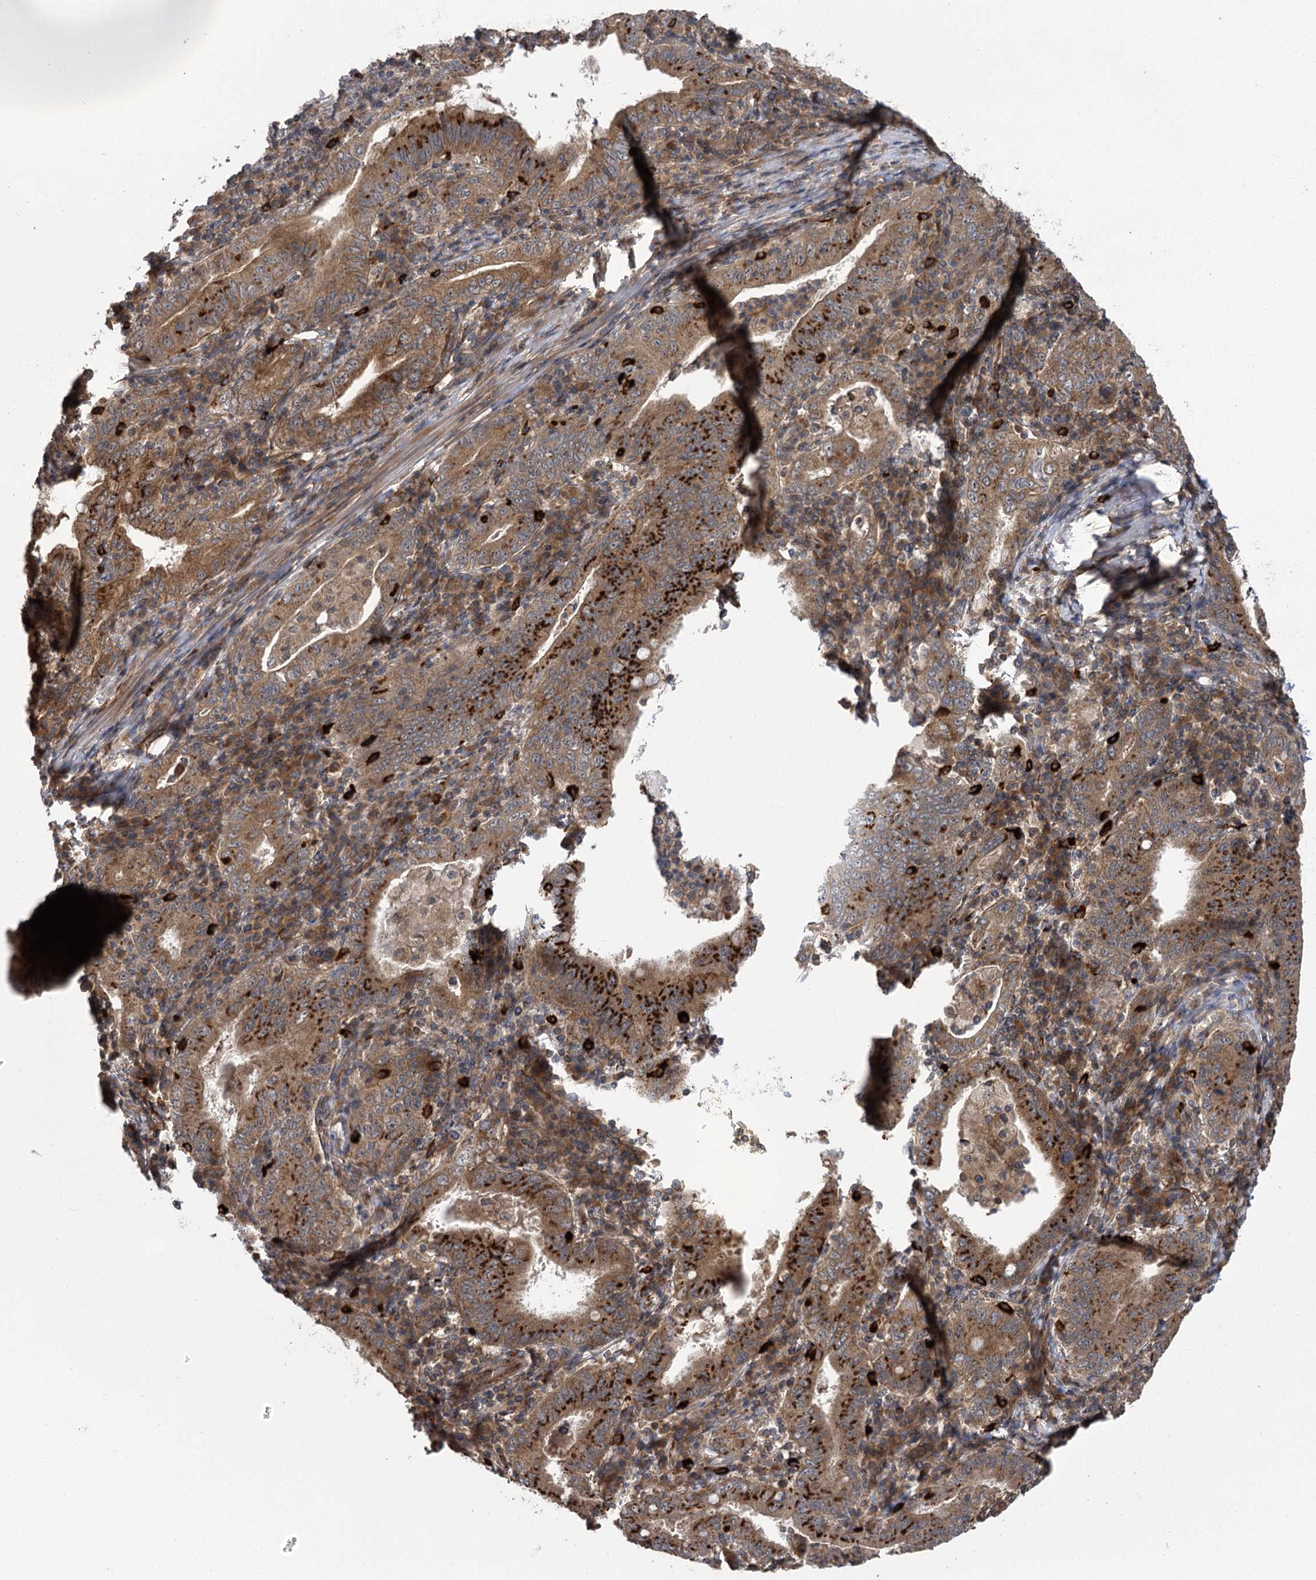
{"staining": {"intensity": "strong", "quantity": ">75%", "location": "cytoplasmic/membranous"}, "tissue": "stomach cancer", "cell_type": "Tumor cells", "image_type": "cancer", "snomed": [{"axis": "morphology", "description": "Normal tissue, NOS"}, {"axis": "morphology", "description": "Adenocarcinoma, NOS"}, {"axis": "topography", "description": "Esophagus"}, {"axis": "topography", "description": "Stomach, upper"}, {"axis": "topography", "description": "Peripheral nerve tissue"}], "caption": "Human adenocarcinoma (stomach) stained with a protein marker demonstrates strong staining in tumor cells.", "gene": "CARD19", "patient": {"sex": "male", "age": 62}}